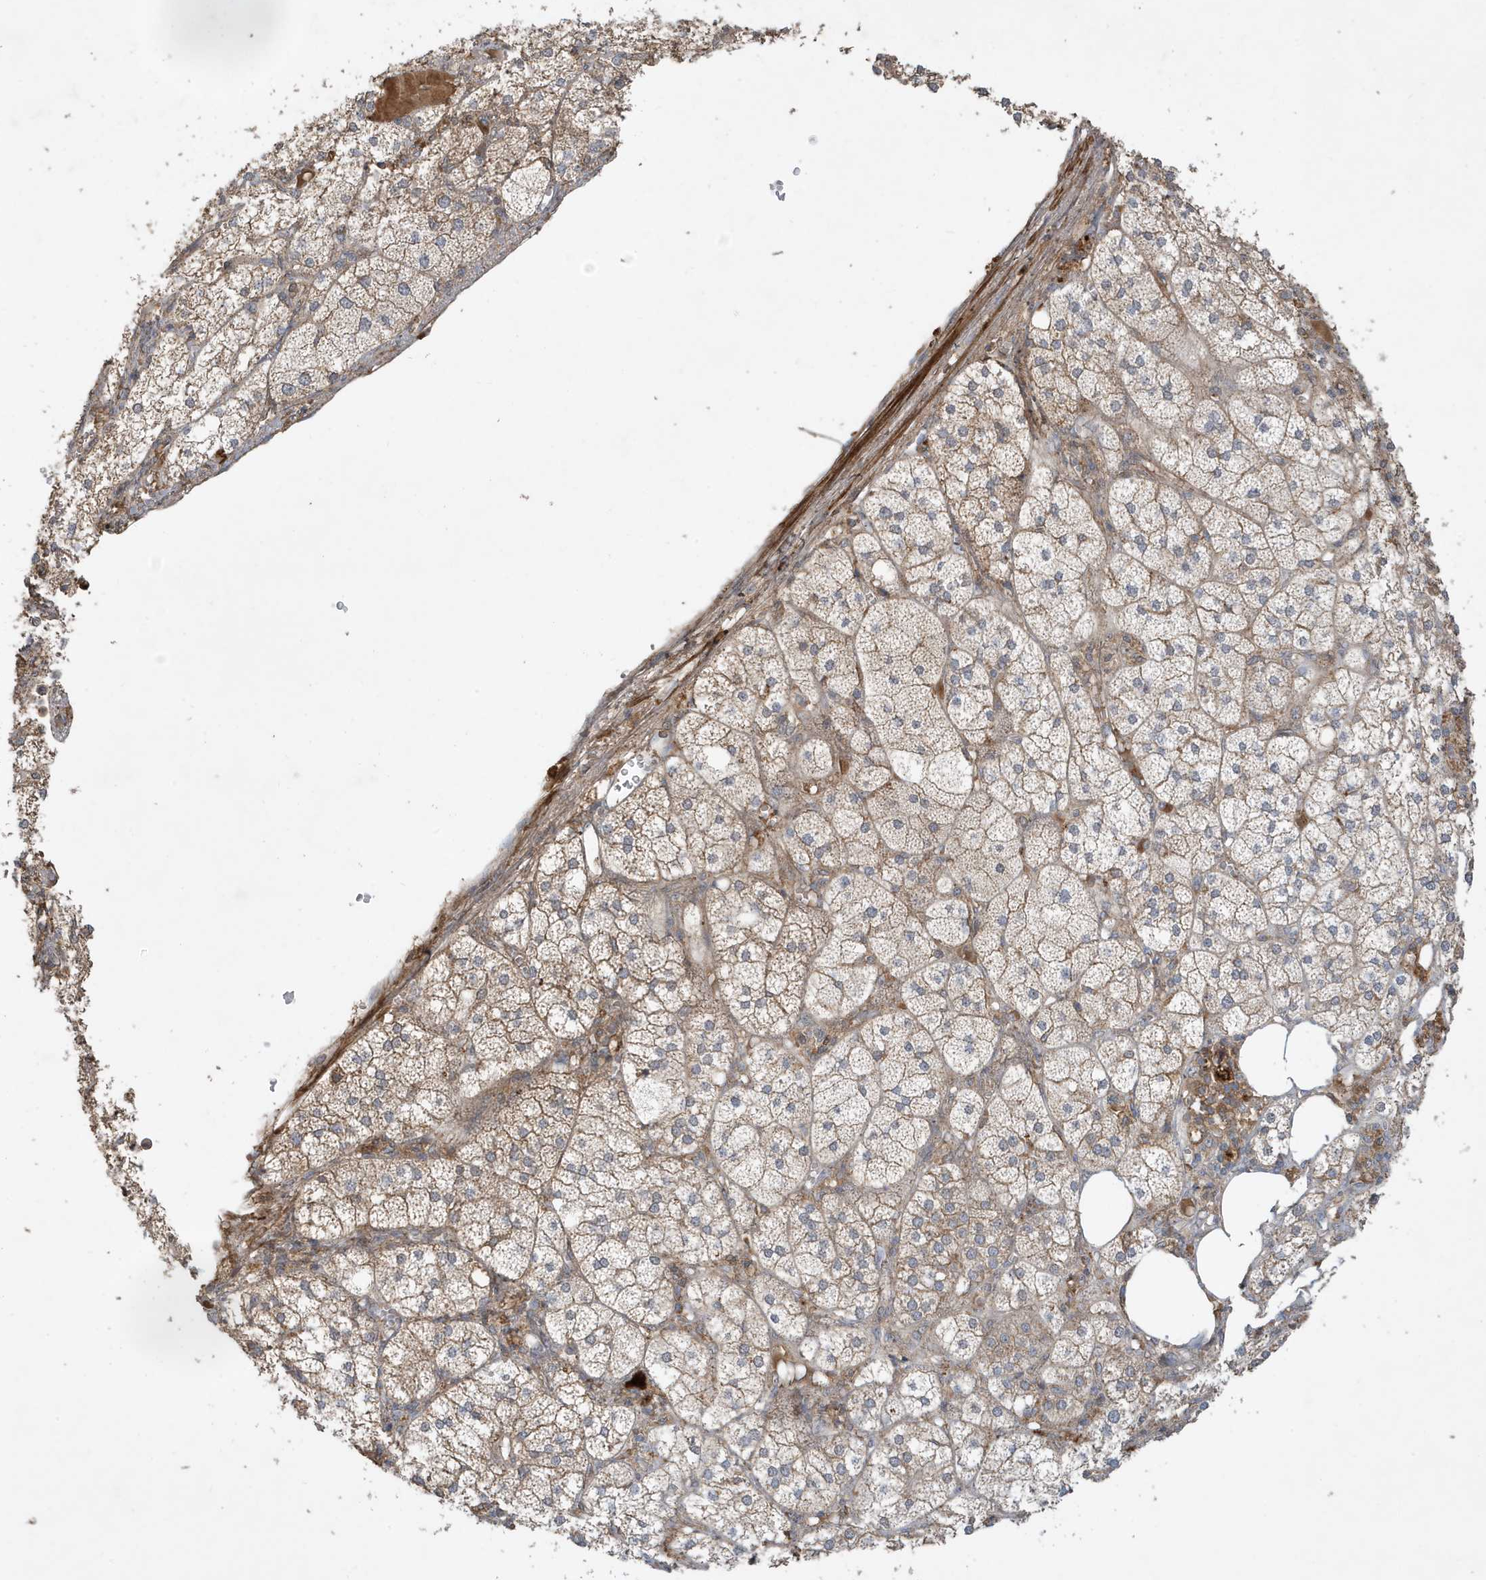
{"staining": {"intensity": "moderate", "quantity": "25%-75%", "location": "cytoplasmic/membranous"}, "tissue": "adrenal gland", "cell_type": "Glandular cells", "image_type": "normal", "snomed": [{"axis": "morphology", "description": "Normal tissue, NOS"}, {"axis": "topography", "description": "Adrenal gland"}], "caption": "A histopathology image of adrenal gland stained for a protein shows moderate cytoplasmic/membranous brown staining in glandular cells.", "gene": "PRRT3", "patient": {"sex": "female", "age": 61}}